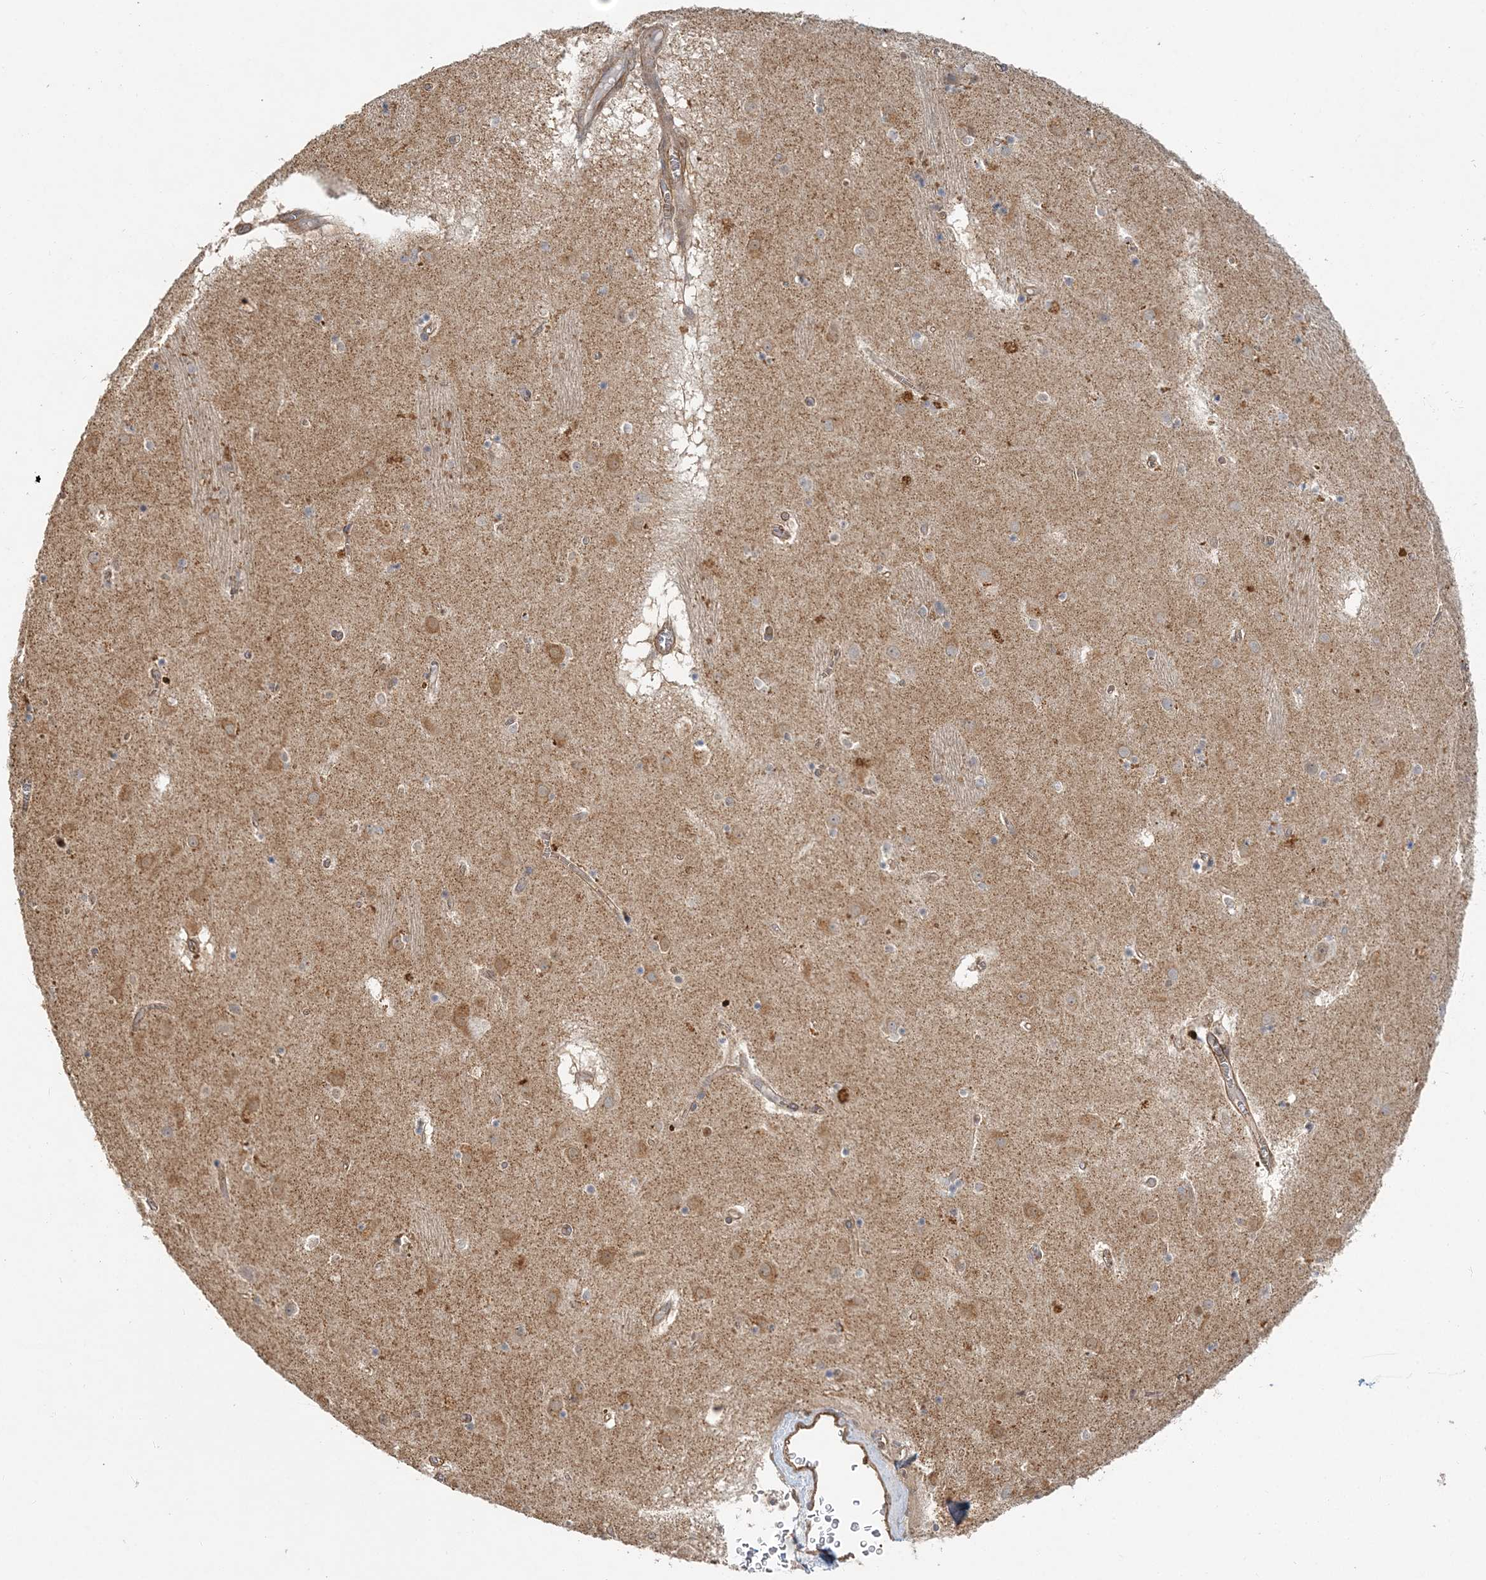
{"staining": {"intensity": "weak", "quantity": "<25%", "location": "cytoplasmic/membranous"}, "tissue": "caudate", "cell_type": "Glial cells", "image_type": "normal", "snomed": [{"axis": "morphology", "description": "Normal tissue, NOS"}, {"axis": "topography", "description": "Lateral ventricle wall"}], "caption": "Immunohistochemistry (IHC) photomicrograph of benign caudate: human caudate stained with DAB reveals no significant protein positivity in glial cells.", "gene": "MAT2B", "patient": {"sex": "male", "age": 70}}